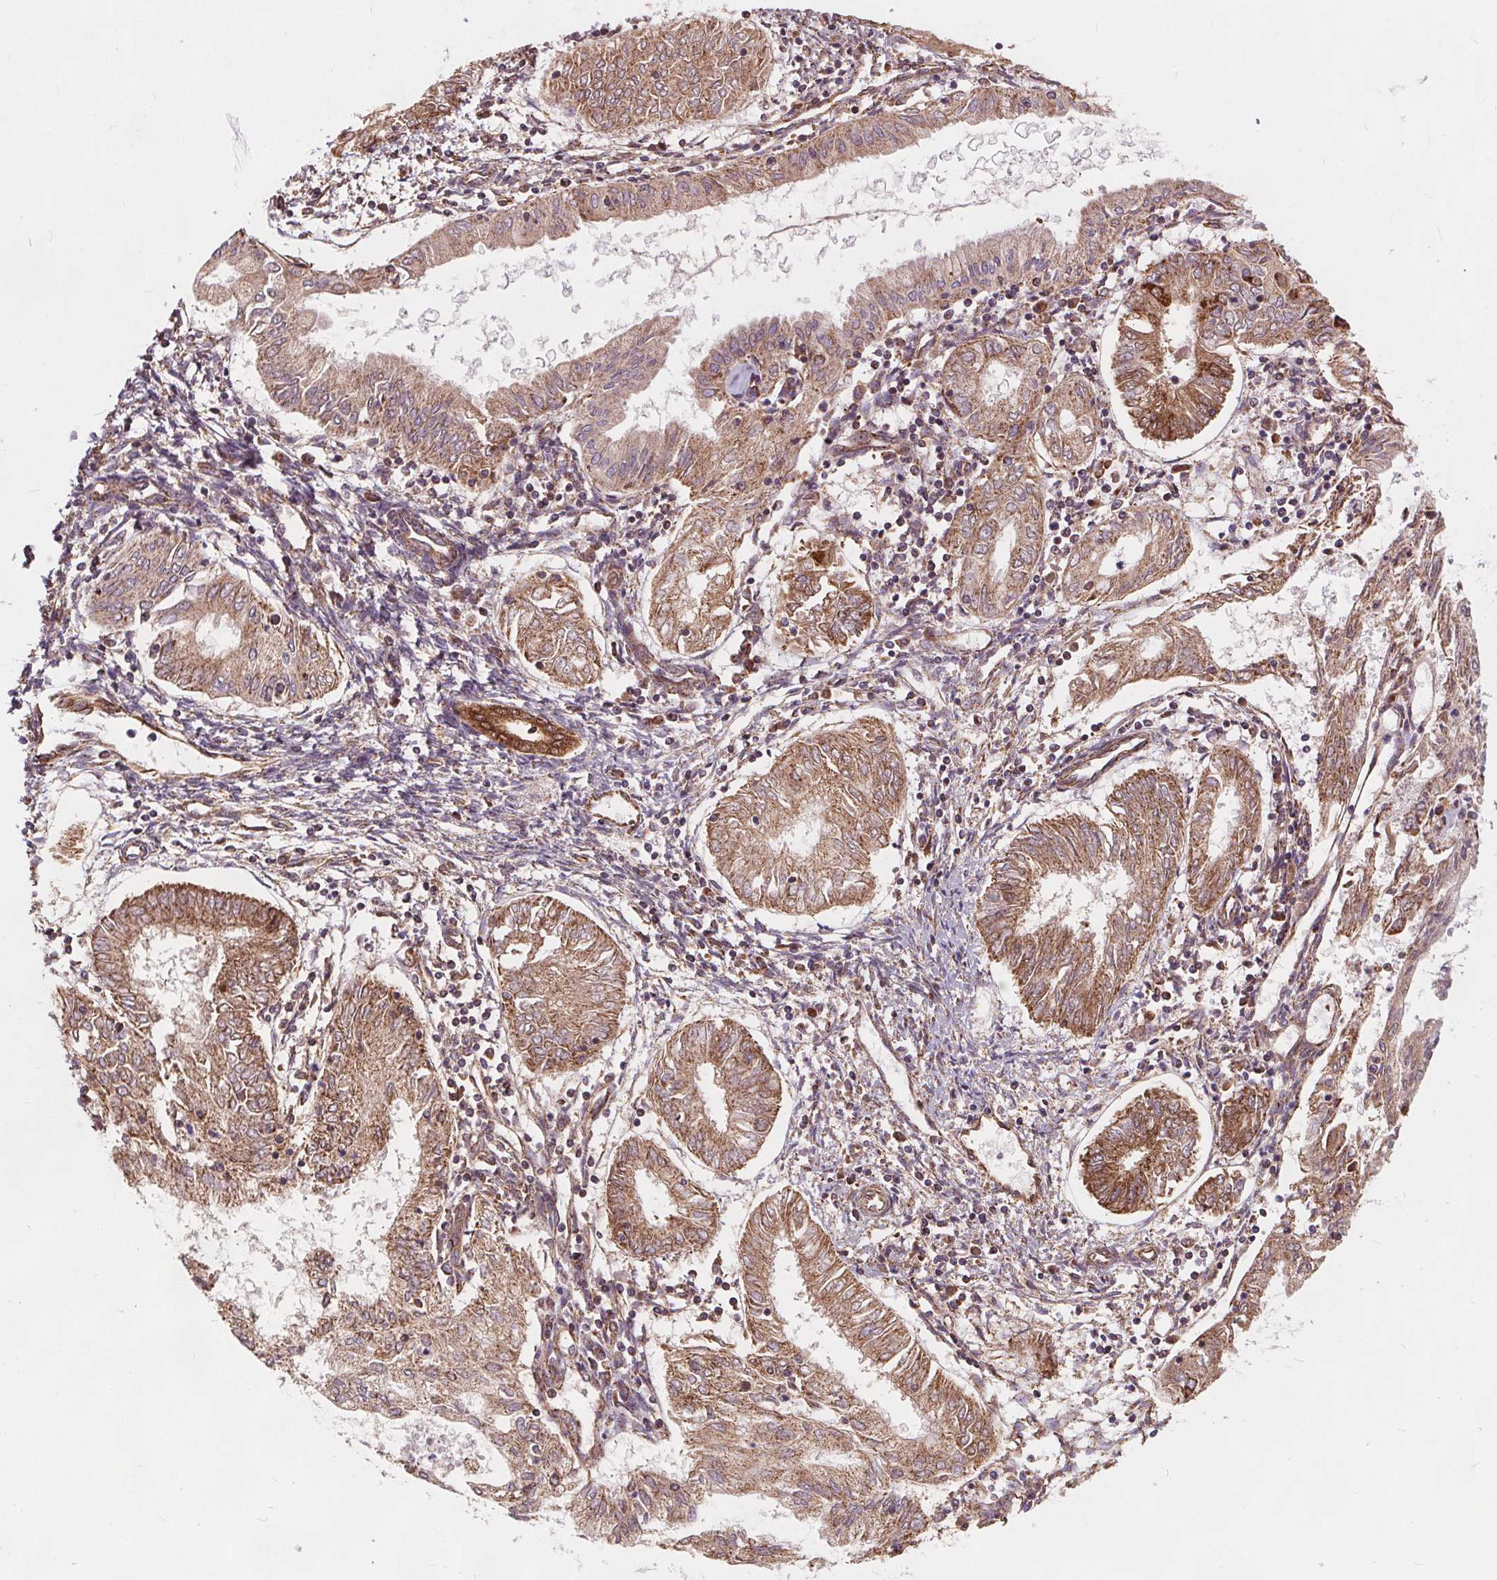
{"staining": {"intensity": "moderate", "quantity": ">75%", "location": "cytoplasmic/membranous"}, "tissue": "endometrial cancer", "cell_type": "Tumor cells", "image_type": "cancer", "snomed": [{"axis": "morphology", "description": "Adenocarcinoma, NOS"}, {"axis": "topography", "description": "Endometrium"}], "caption": "A photomicrograph showing moderate cytoplasmic/membranous expression in about >75% of tumor cells in endometrial cancer (adenocarcinoma), as visualized by brown immunohistochemical staining.", "gene": "PLSCR3", "patient": {"sex": "female", "age": 68}}